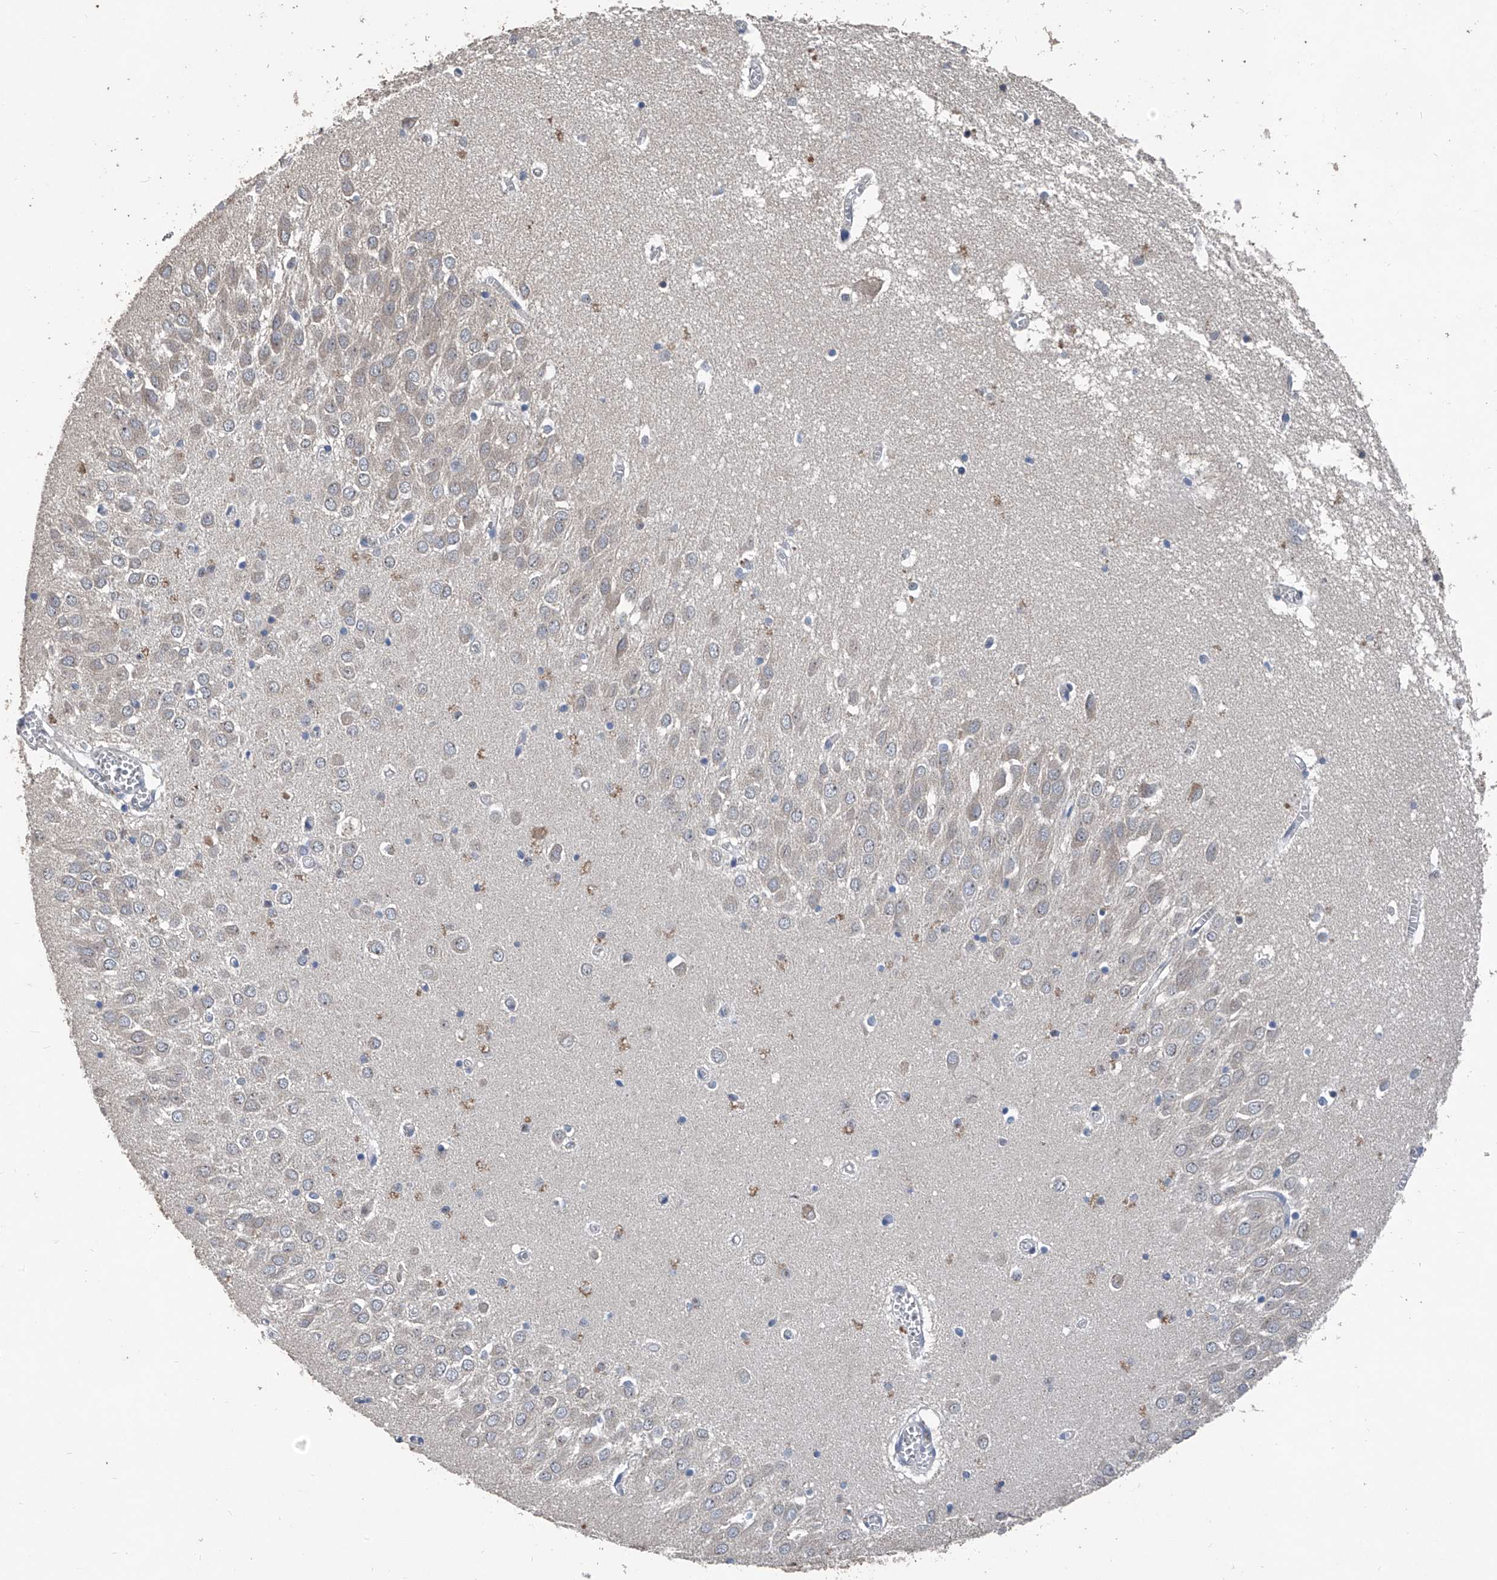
{"staining": {"intensity": "weak", "quantity": "<25%", "location": "cytoplasmic/membranous"}, "tissue": "hippocampus", "cell_type": "Glial cells", "image_type": "normal", "snomed": [{"axis": "morphology", "description": "Normal tissue, NOS"}, {"axis": "topography", "description": "Hippocampus"}], "caption": "High power microscopy histopathology image of an IHC photomicrograph of unremarkable hippocampus, revealing no significant staining in glial cells.", "gene": "BCKDHB", "patient": {"sex": "male", "age": 70}}